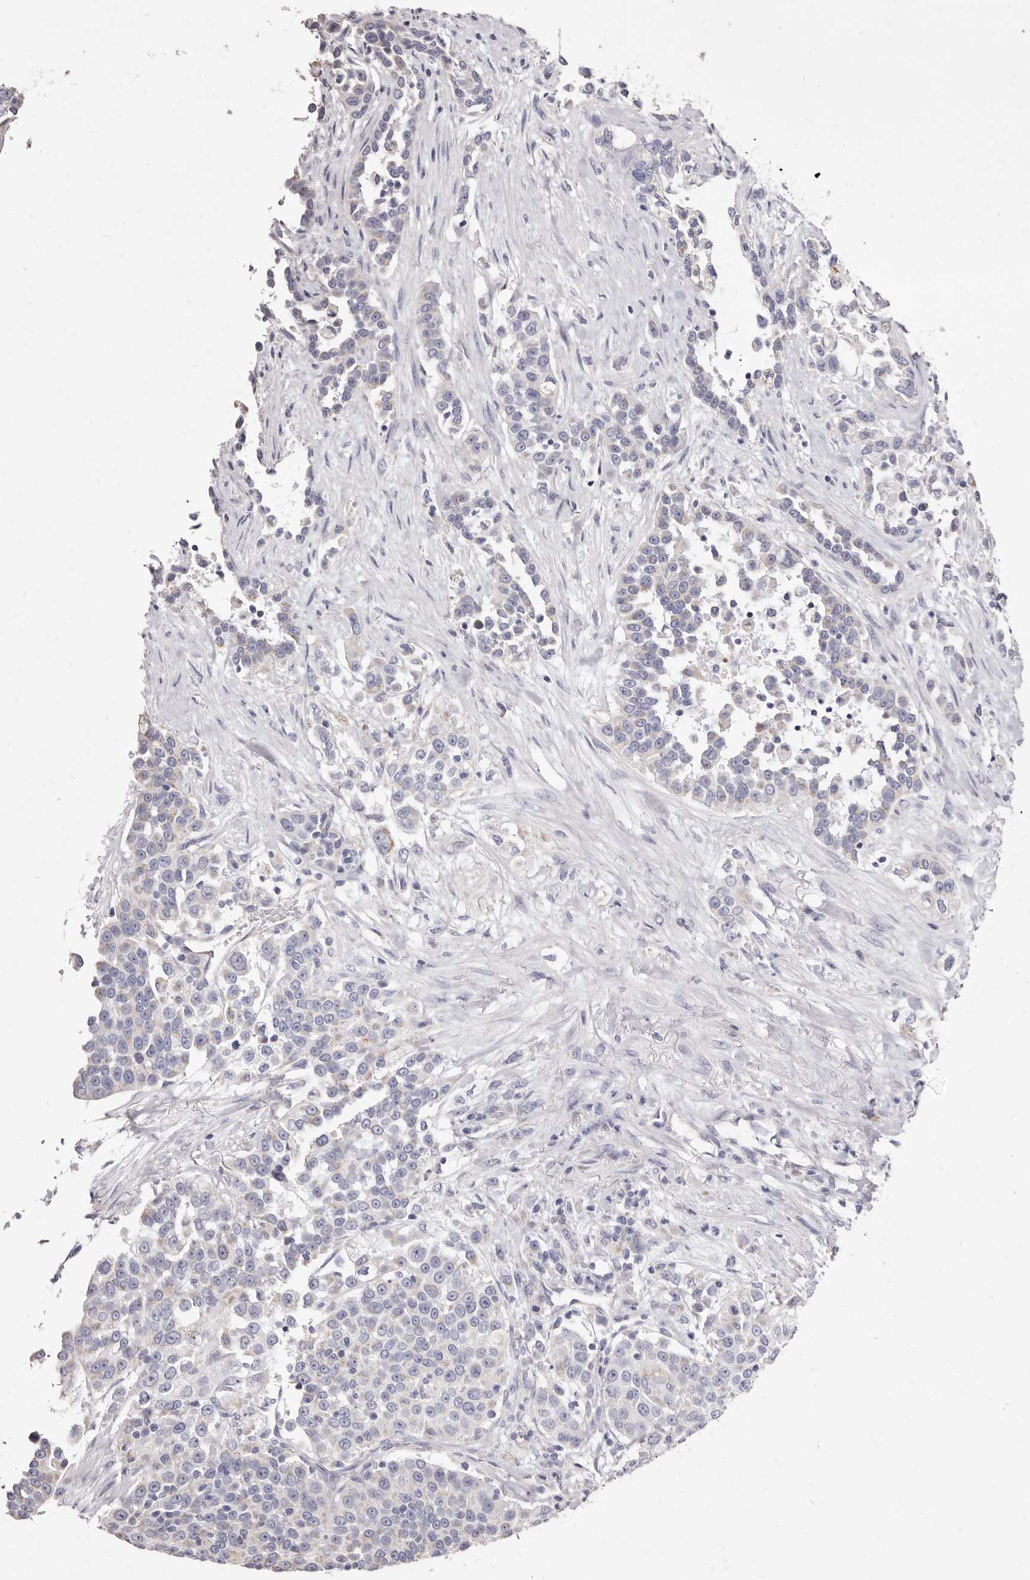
{"staining": {"intensity": "weak", "quantity": "<25%", "location": "cytoplasmic/membranous"}, "tissue": "urothelial cancer", "cell_type": "Tumor cells", "image_type": "cancer", "snomed": [{"axis": "morphology", "description": "Urothelial carcinoma, High grade"}, {"axis": "topography", "description": "Urinary bladder"}], "caption": "An image of human urothelial carcinoma (high-grade) is negative for staining in tumor cells. (Brightfield microscopy of DAB (3,3'-diaminobenzidine) immunohistochemistry (IHC) at high magnification).", "gene": "CYP2E1", "patient": {"sex": "female", "age": 80}}